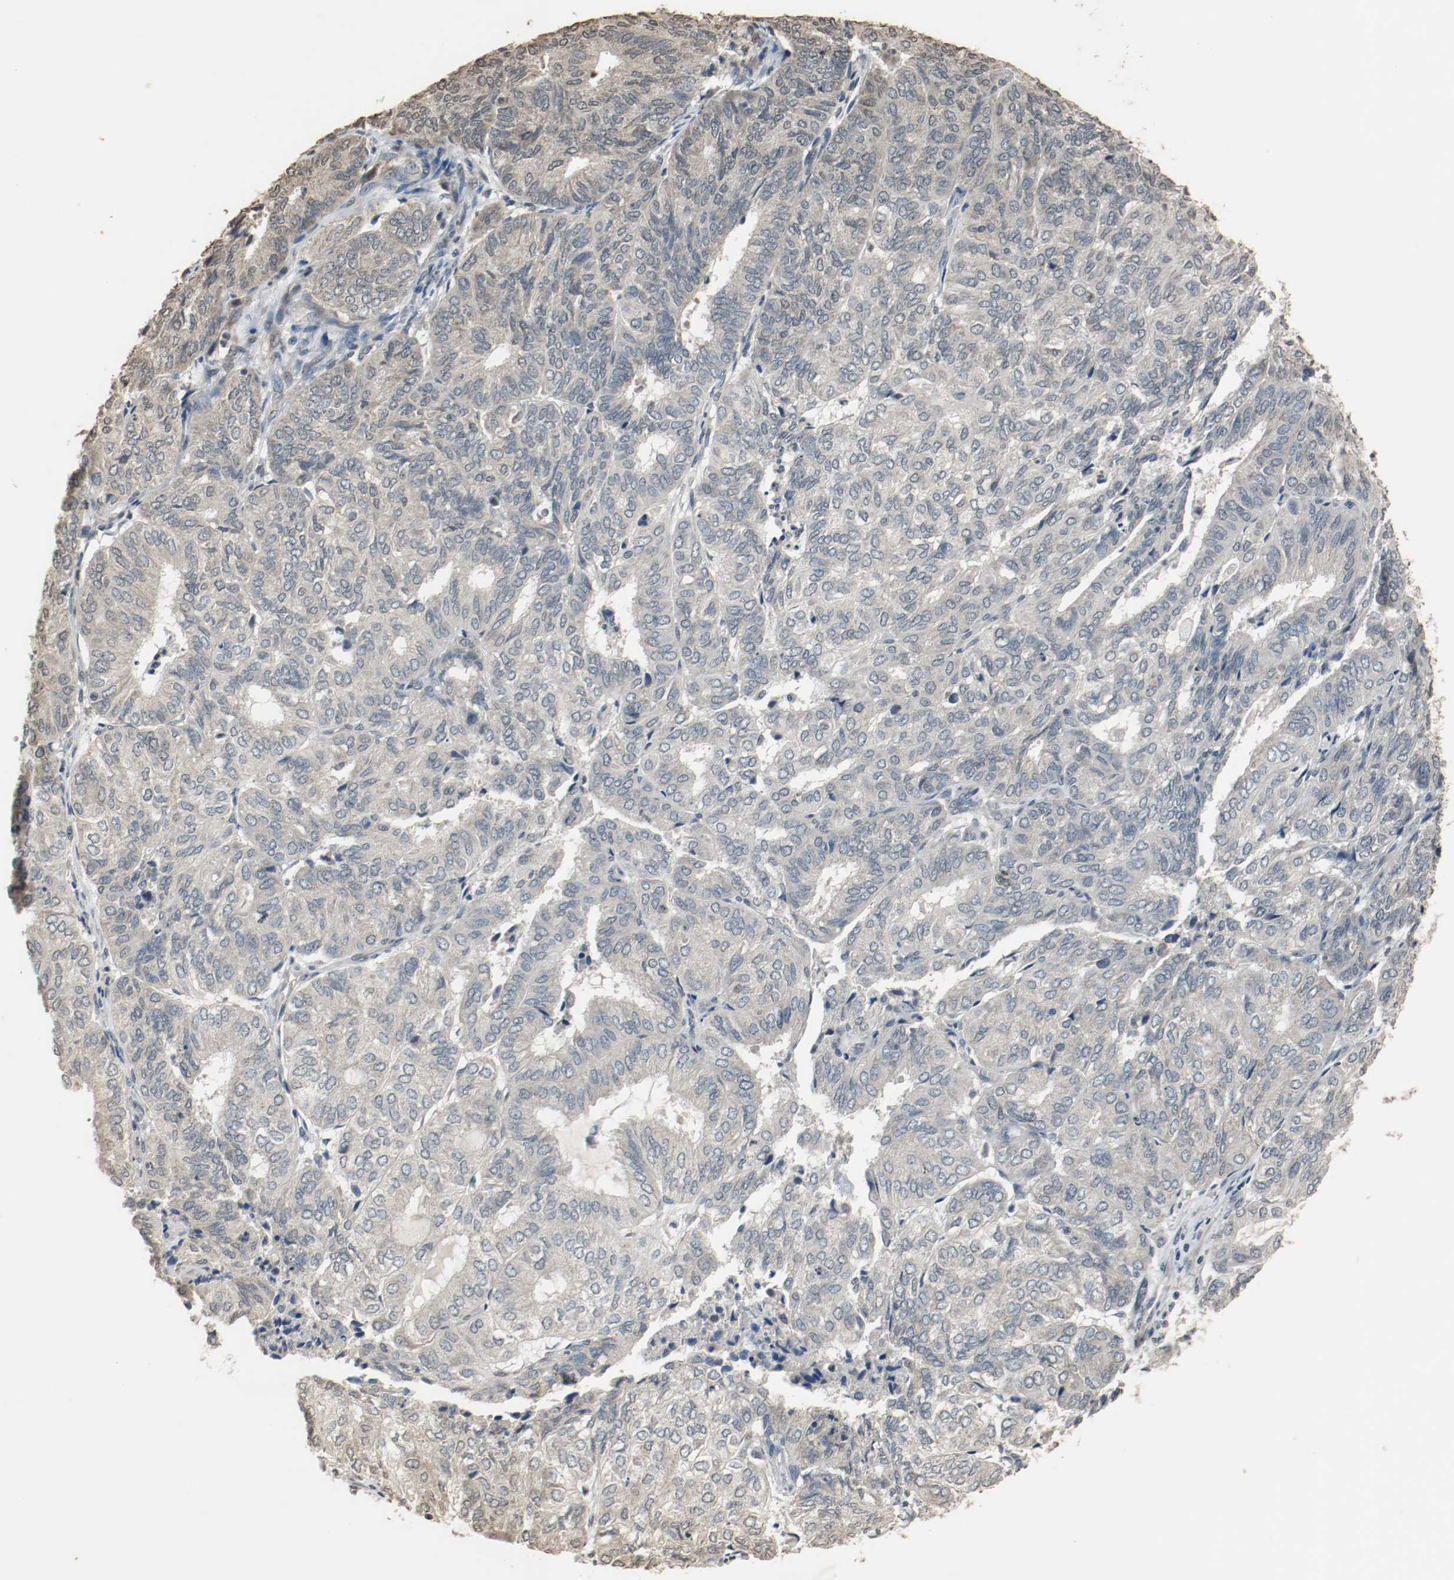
{"staining": {"intensity": "weak", "quantity": "25%-75%", "location": "cytoplasmic/membranous"}, "tissue": "endometrial cancer", "cell_type": "Tumor cells", "image_type": "cancer", "snomed": [{"axis": "morphology", "description": "Adenocarcinoma, NOS"}, {"axis": "topography", "description": "Uterus"}], "caption": "Endometrial adenocarcinoma stained with a brown dye exhibits weak cytoplasmic/membranous positive positivity in about 25%-75% of tumor cells.", "gene": "RTN4", "patient": {"sex": "female", "age": 60}}